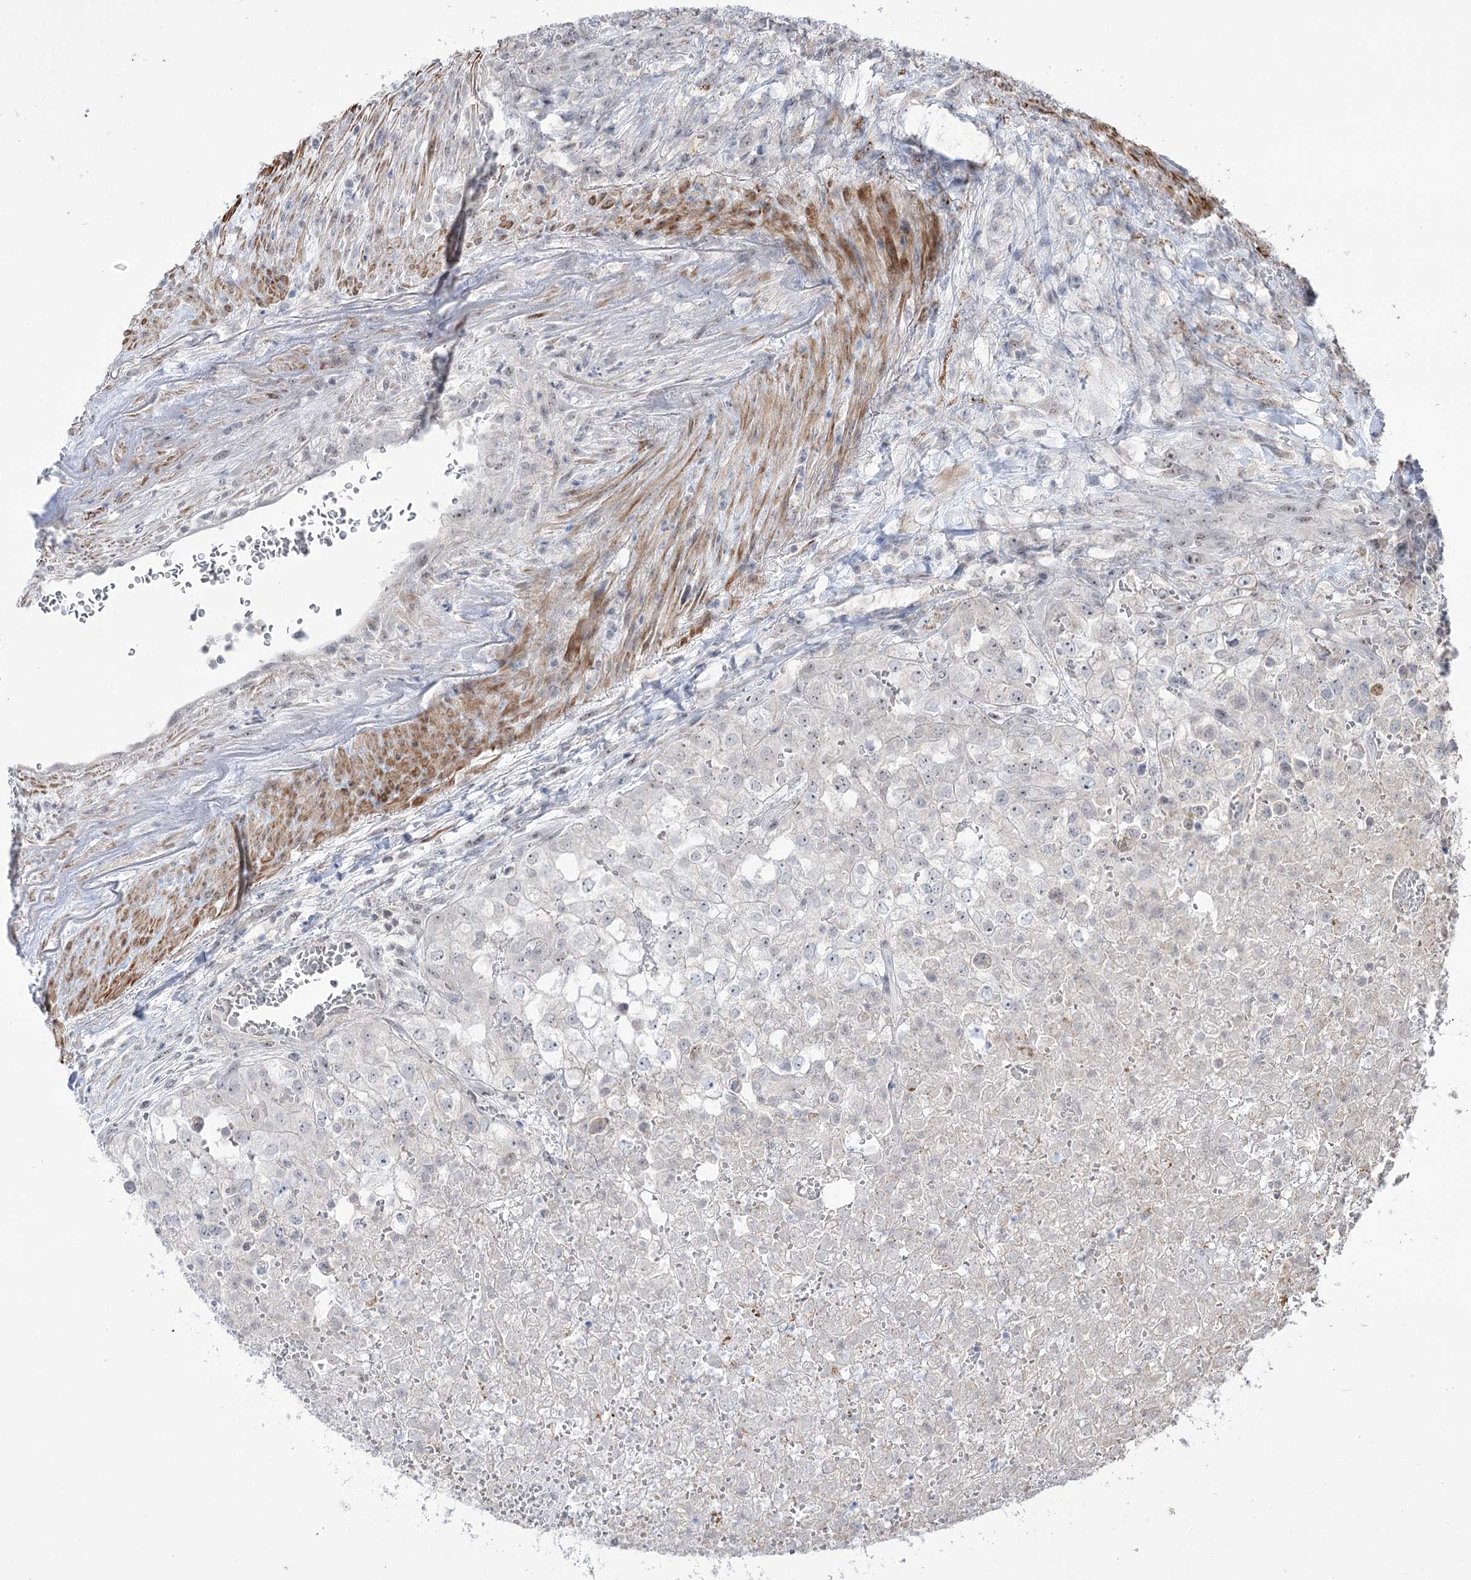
{"staining": {"intensity": "negative", "quantity": "none", "location": "none"}, "tissue": "renal cancer", "cell_type": "Tumor cells", "image_type": "cancer", "snomed": [{"axis": "morphology", "description": "Adenocarcinoma, NOS"}, {"axis": "topography", "description": "Kidney"}], "caption": "Human adenocarcinoma (renal) stained for a protein using immunohistochemistry exhibits no expression in tumor cells.", "gene": "ZSCAN23", "patient": {"sex": "female", "age": 54}}